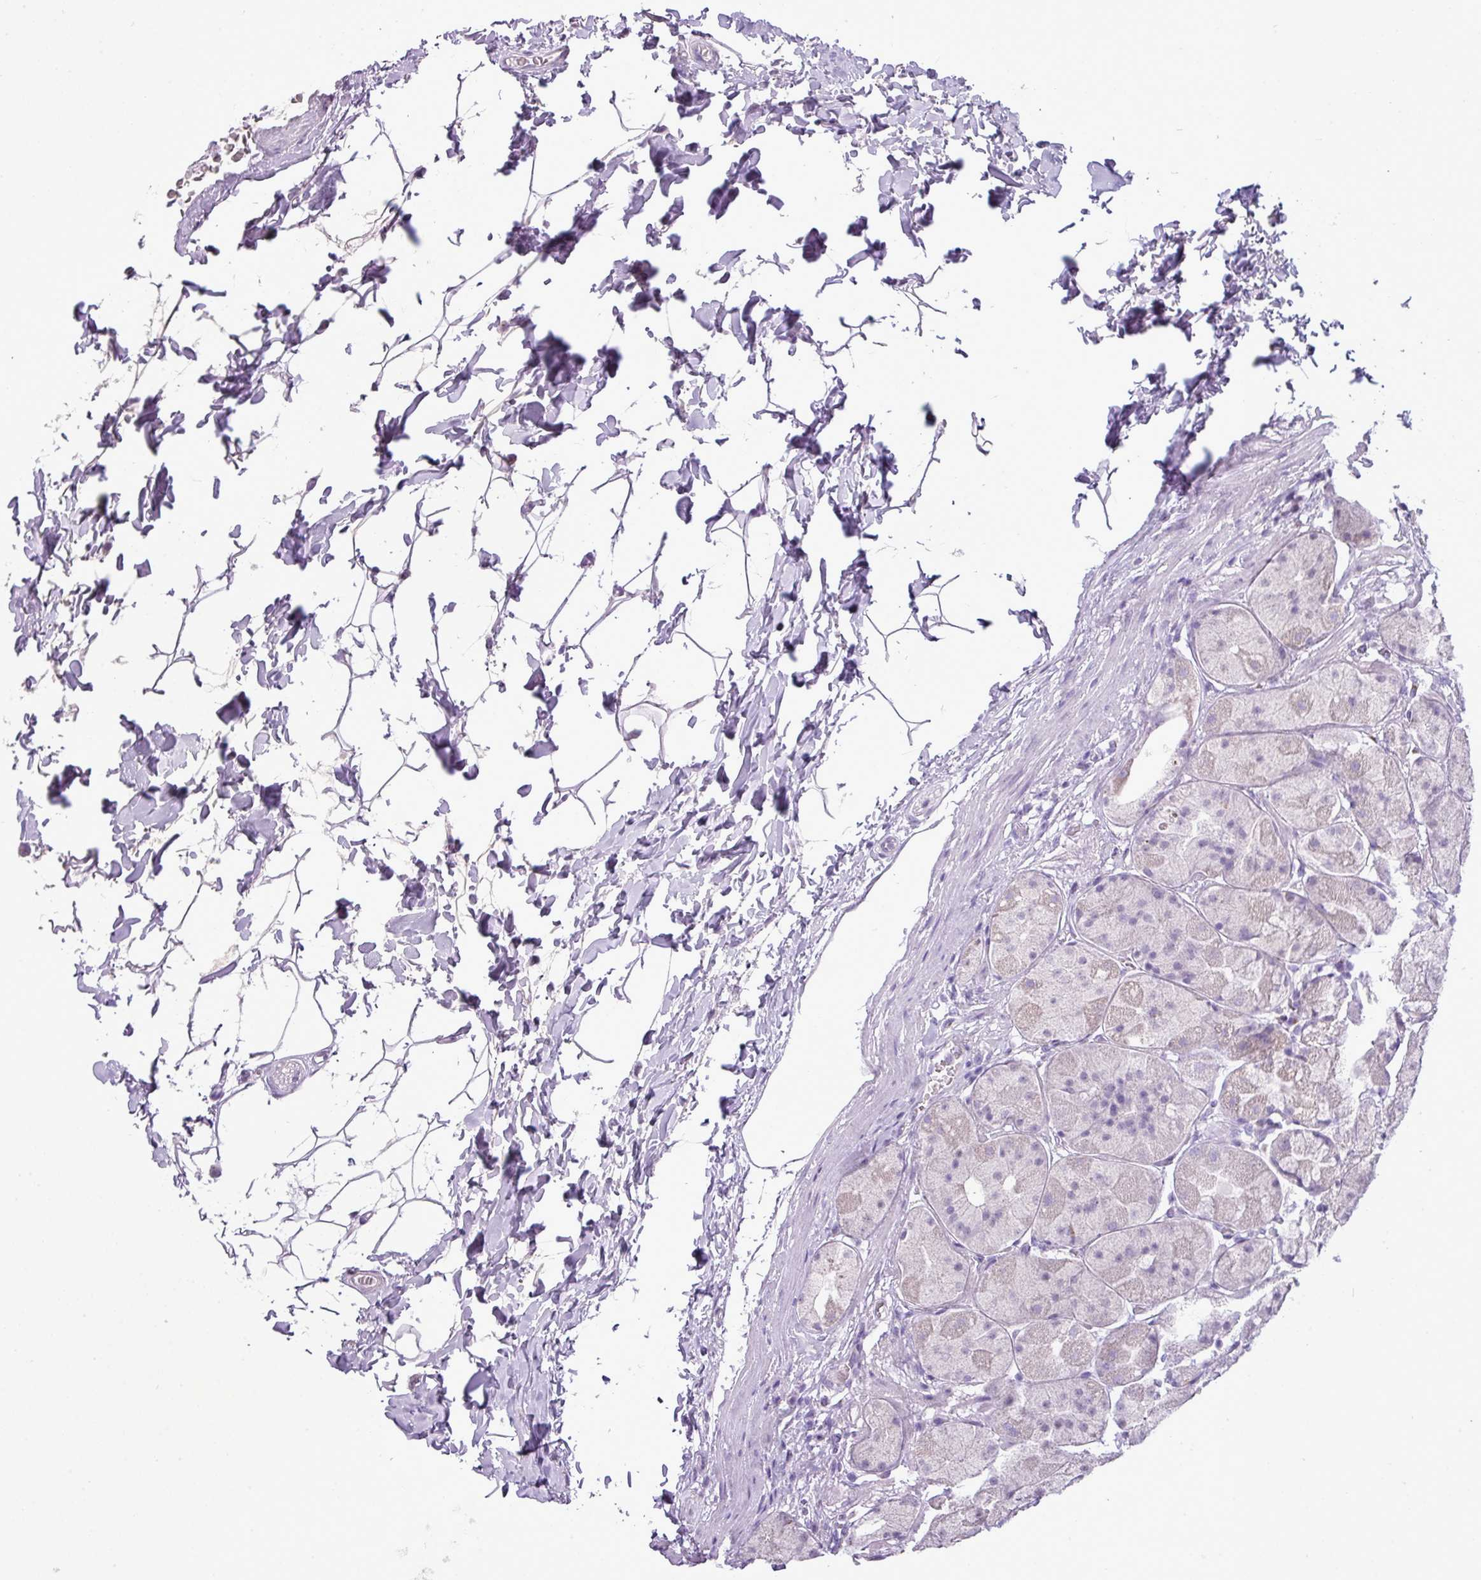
{"staining": {"intensity": "negative", "quantity": "none", "location": "none"}, "tissue": "stomach", "cell_type": "Glandular cells", "image_type": "normal", "snomed": [{"axis": "morphology", "description": "Normal tissue, NOS"}, {"axis": "topography", "description": "Stomach"}], "caption": "Immunohistochemistry (IHC) of benign stomach shows no expression in glandular cells.", "gene": "FAM43A", "patient": {"sex": "male", "age": 57}}